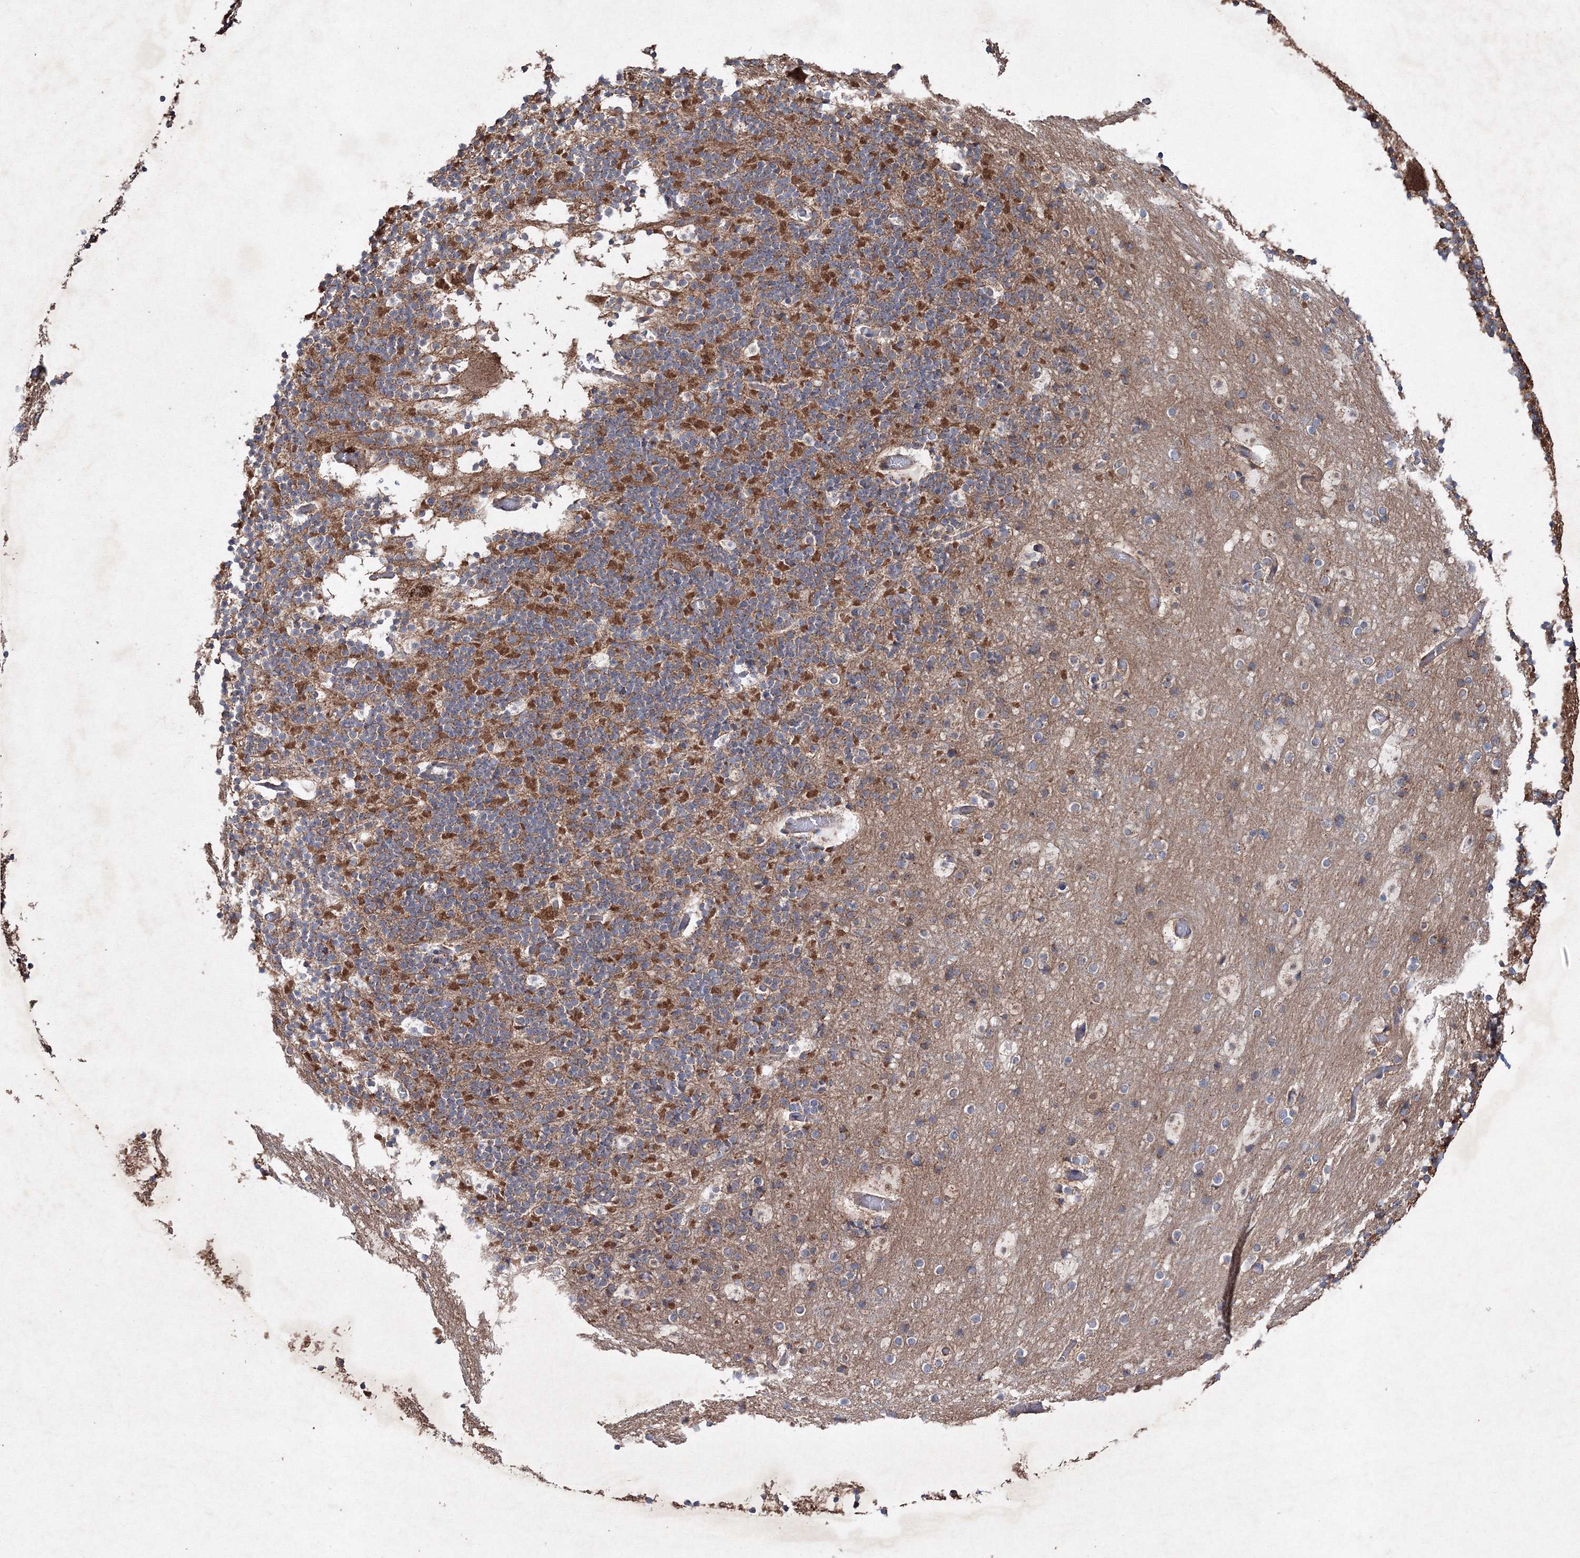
{"staining": {"intensity": "moderate", "quantity": ">75%", "location": "cytoplasmic/membranous"}, "tissue": "cerebellum", "cell_type": "Cells in granular layer", "image_type": "normal", "snomed": [{"axis": "morphology", "description": "Normal tissue, NOS"}, {"axis": "topography", "description": "Cerebellum"}], "caption": "Protein staining by IHC shows moderate cytoplasmic/membranous expression in approximately >75% of cells in granular layer in benign cerebellum. (Stains: DAB in brown, nuclei in blue, Microscopy: brightfield microscopy at high magnification).", "gene": "GFM1", "patient": {"sex": "male", "age": 57}}